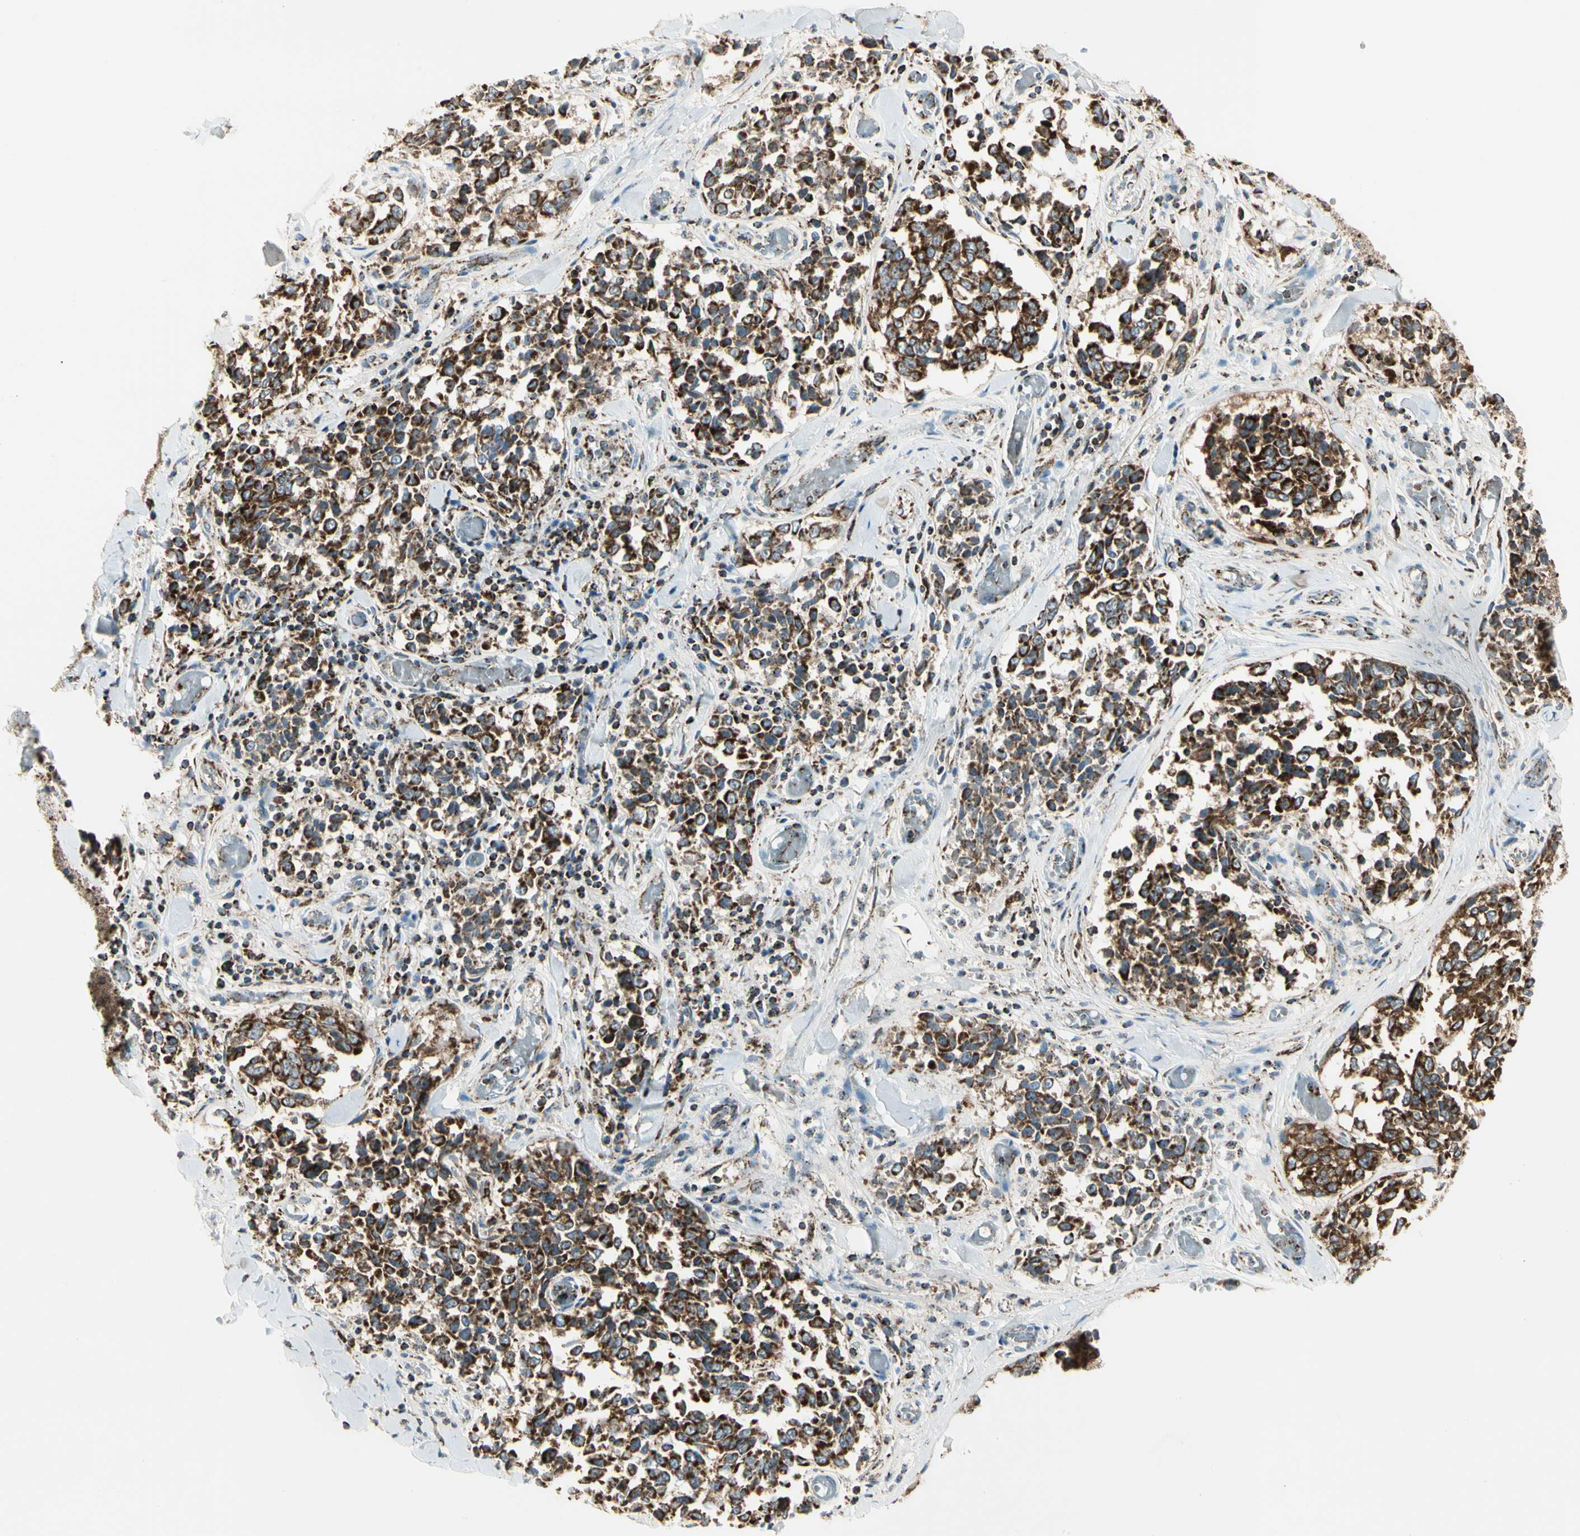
{"staining": {"intensity": "strong", "quantity": ">75%", "location": "cytoplasmic/membranous"}, "tissue": "melanoma", "cell_type": "Tumor cells", "image_type": "cancer", "snomed": [{"axis": "morphology", "description": "Malignant melanoma, NOS"}, {"axis": "topography", "description": "Skin"}], "caption": "Protein staining reveals strong cytoplasmic/membranous staining in approximately >75% of tumor cells in malignant melanoma.", "gene": "ME2", "patient": {"sex": "female", "age": 64}}